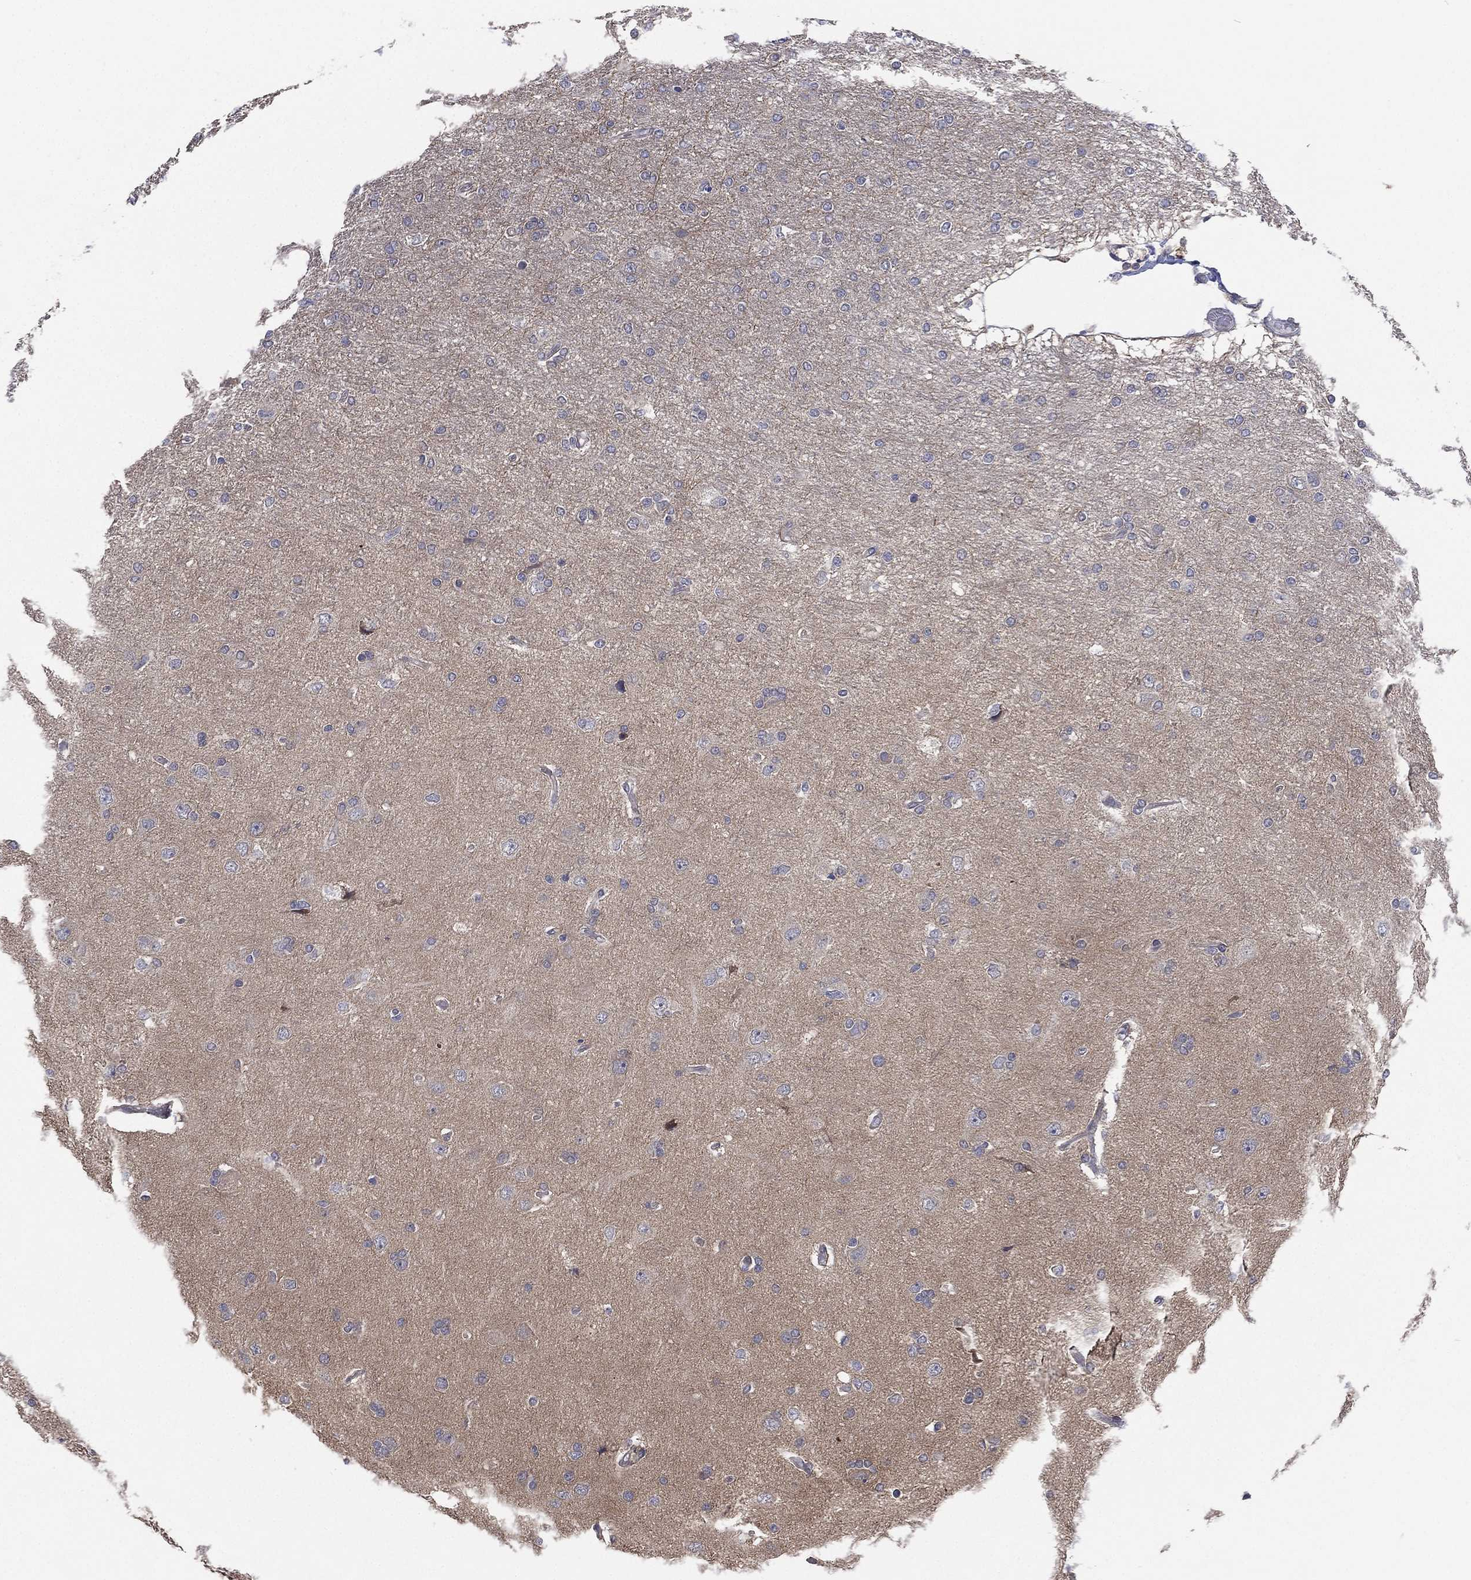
{"staining": {"intensity": "negative", "quantity": "none", "location": "none"}, "tissue": "glioma", "cell_type": "Tumor cells", "image_type": "cancer", "snomed": [{"axis": "morphology", "description": "Glioma, malignant, High grade"}, {"axis": "topography", "description": "Cerebral cortex"}], "caption": "The image exhibits no staining of tumor cells in high-grade glioma (malignant).", "gene": "MPP7", "patient": {"sex": "male", "age": 70}}